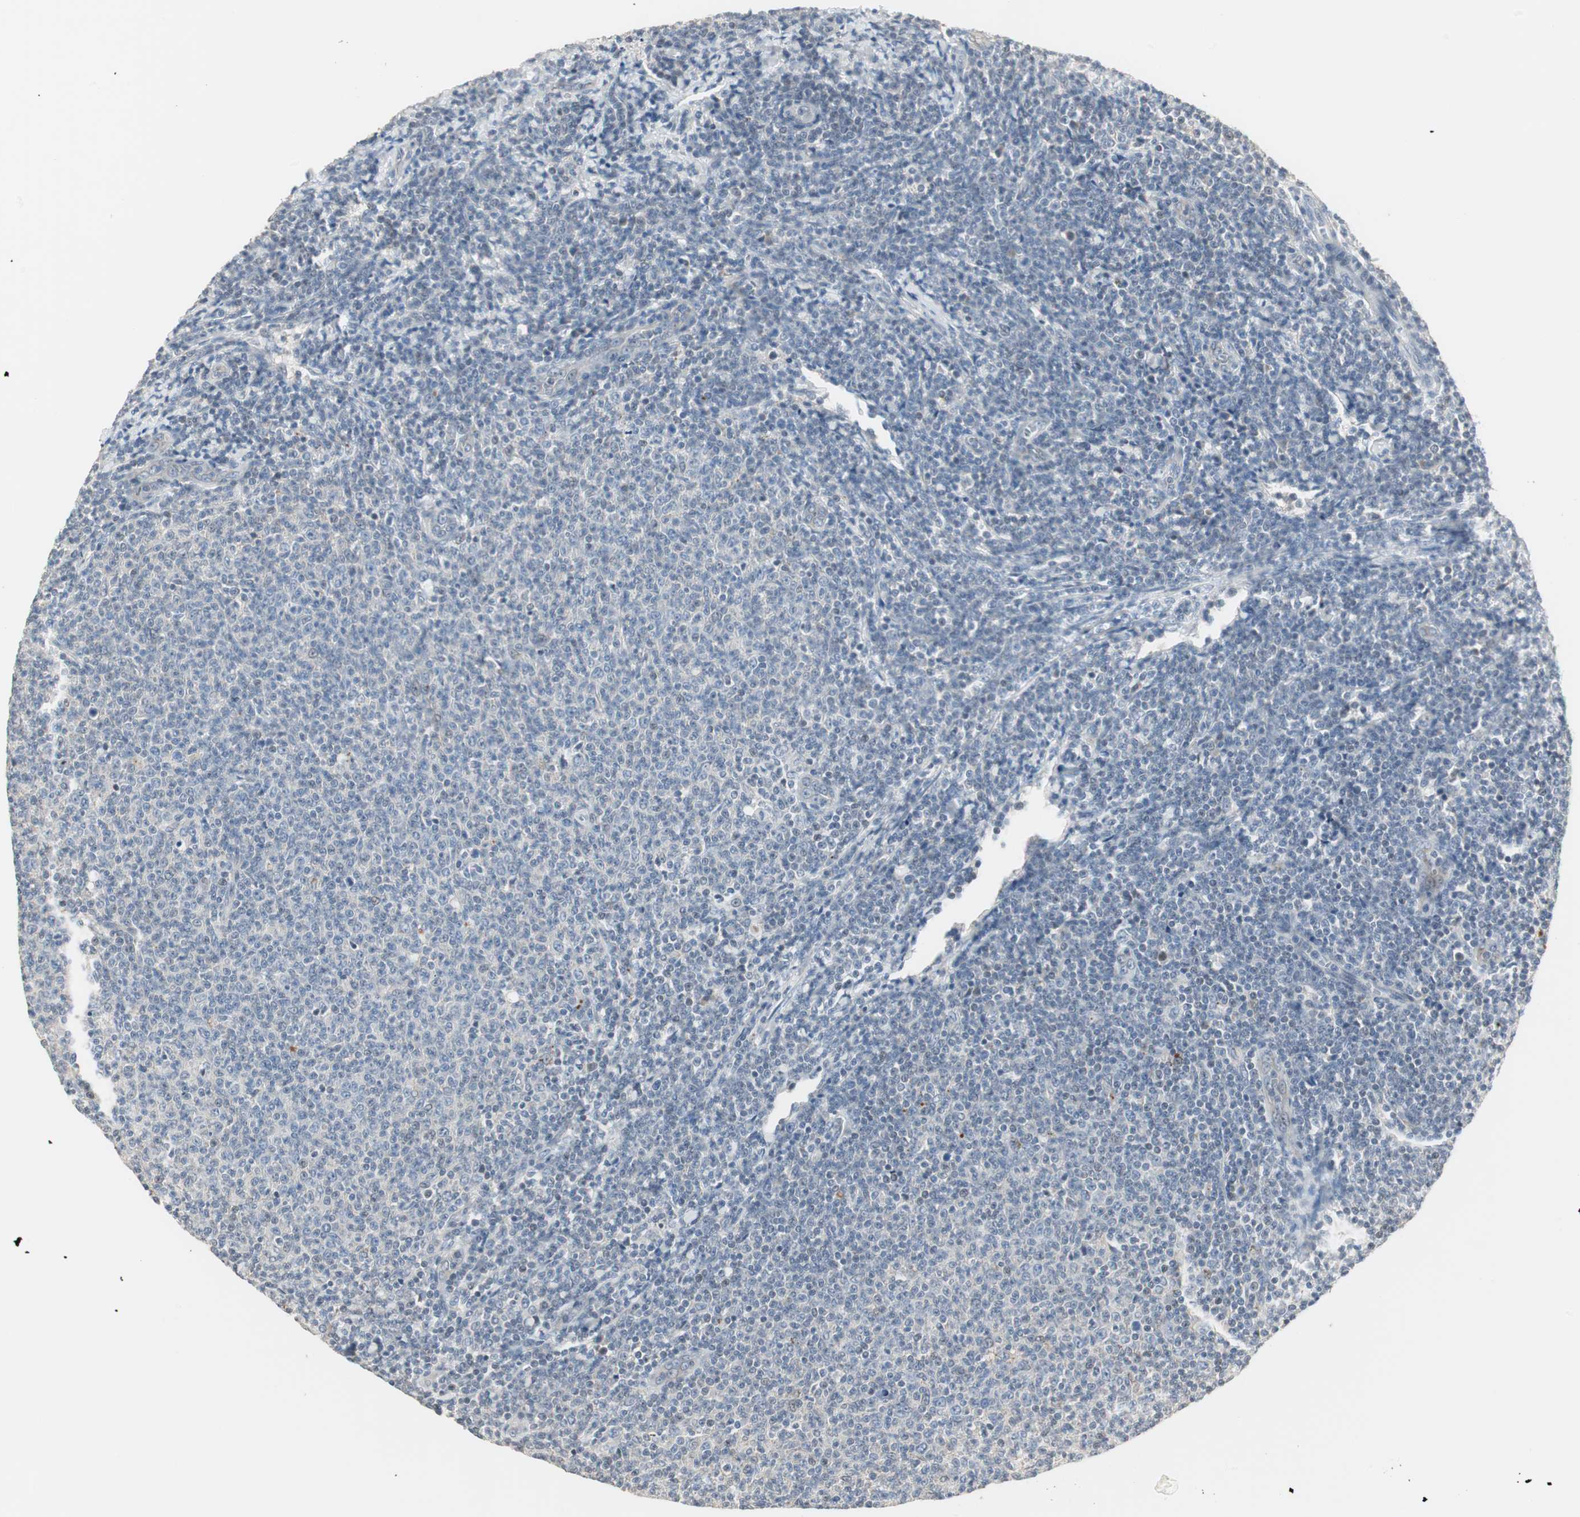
{"staining": {"intensity": "negative", "quantity": "none", "location": "none"}, "tissue": "lymphoma", "cell_type": "Tumor cells", "image_type": "cancer", "snomed": [{"axis": "morphology", "description": "Malignant lymphoma, non-Hodgkin's type, Low grade"}, {"axis": "topography", "description": "Lymph node"}], "caption": "The micrograph displays no staining of tumor cells in lymphoma.", "gene": "PDZK1", "patient": {"sex": "male", "age": 66}}